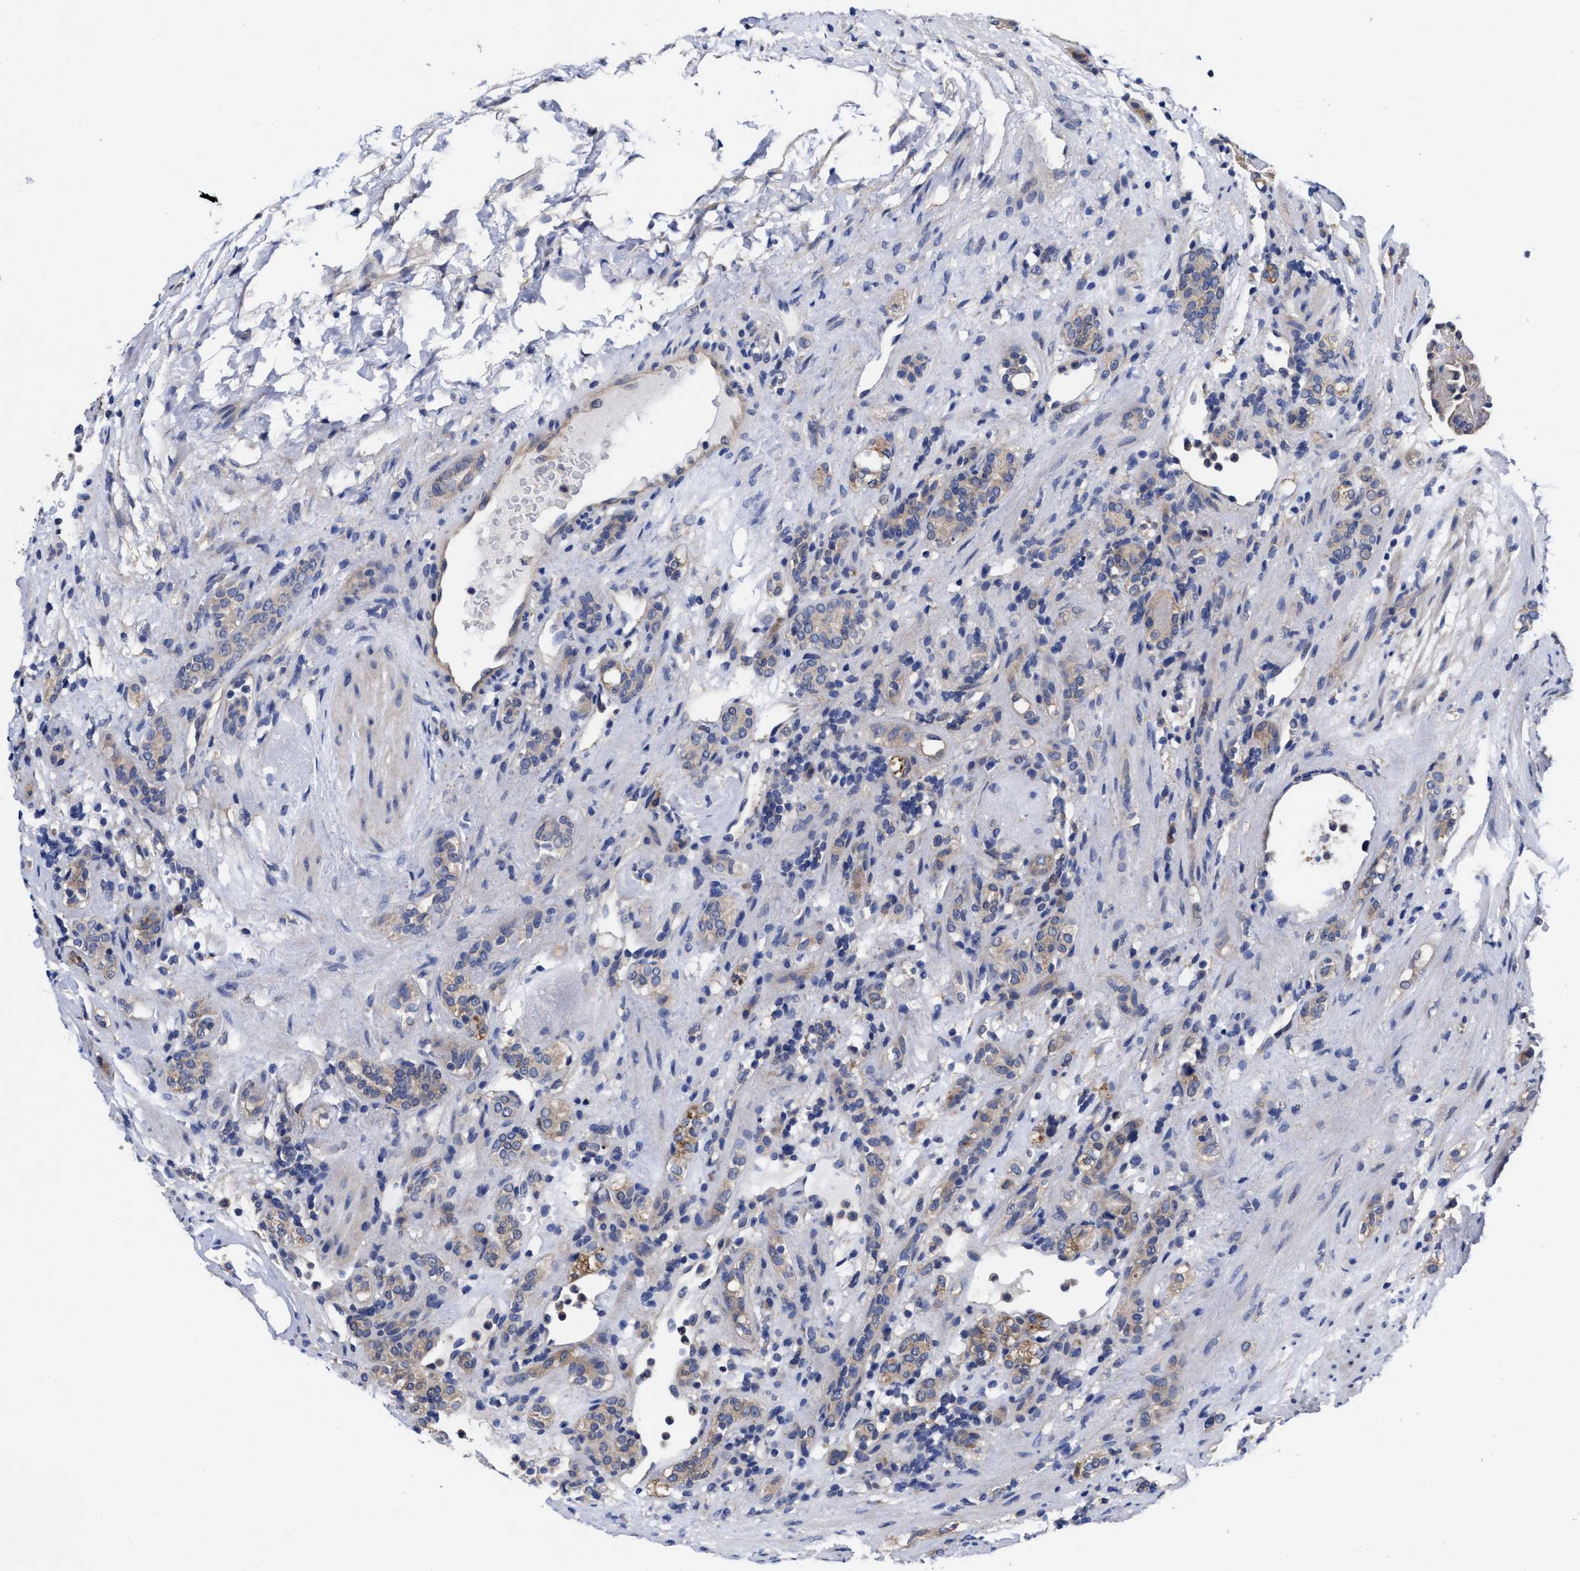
{"staining": {"intensity": "weak", "quantity": "25%-75%", "location": "cytoplasmic/membranous"}, "tissue": "renal cancer", "cell_type": "Tumor cells", "image_type": "cancer", "snomed": [{"axis": "morphology", "description": "Normal tissue, NOS"}, {"axis": "morphology", "description": "Adenocarcinoma, NOS"}, {"axis": "topography", "description": "Kidney"}], "caption": "Human renal adenocarcinoma stained for a protein (brown) exhibits weak cytoplasmic/membranous positive expression in about 25%-75% of tumor cells.", "gene": "TXNDC17", "patient": {"sex": "female", "age": 72}}